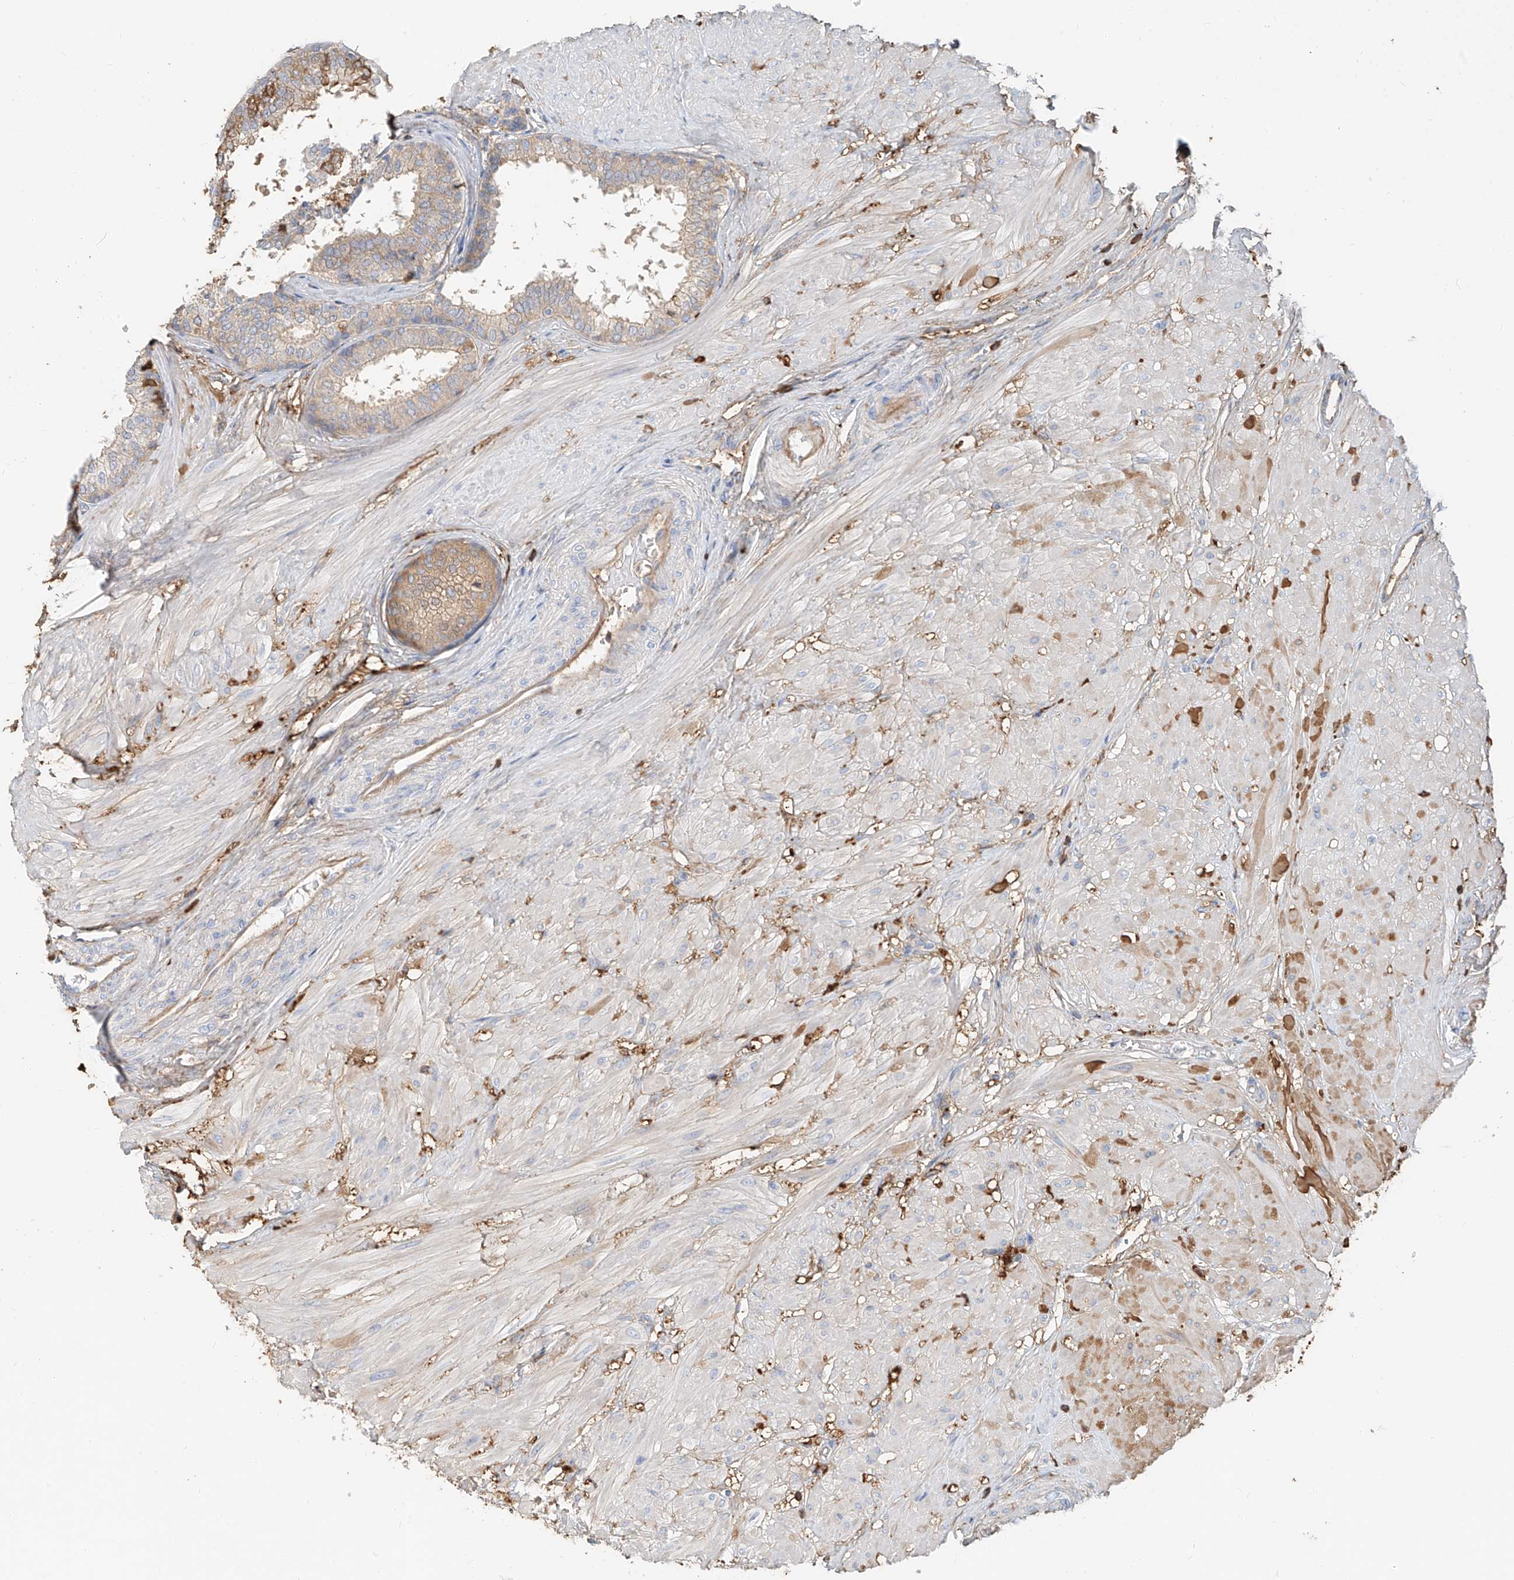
{"staining": {"intensity": "moderate", "quantity": "25%-75%", "location": "cytoplasmic/membranous"}, "tissue": "prostate", "cell_type": "Glandular cells", "image_type": "normal", "snomed": [{"axis": "morphology", "description": "Normal tissue, NOS"}, {"axis": "topography", "description": "Prostate"}], "caption": "The immunohistochemical stain highlights moderate cytoplasmic/membranous staining in glandular cells of benign prostate. The staining was performed using DAB to visualize the protein expression in brown, while the nuclei were stained in blue with hematoxylin (Magnification: 20x).", "gene": "ZFP30", "patient": {"sex": "male", "age": 48}}